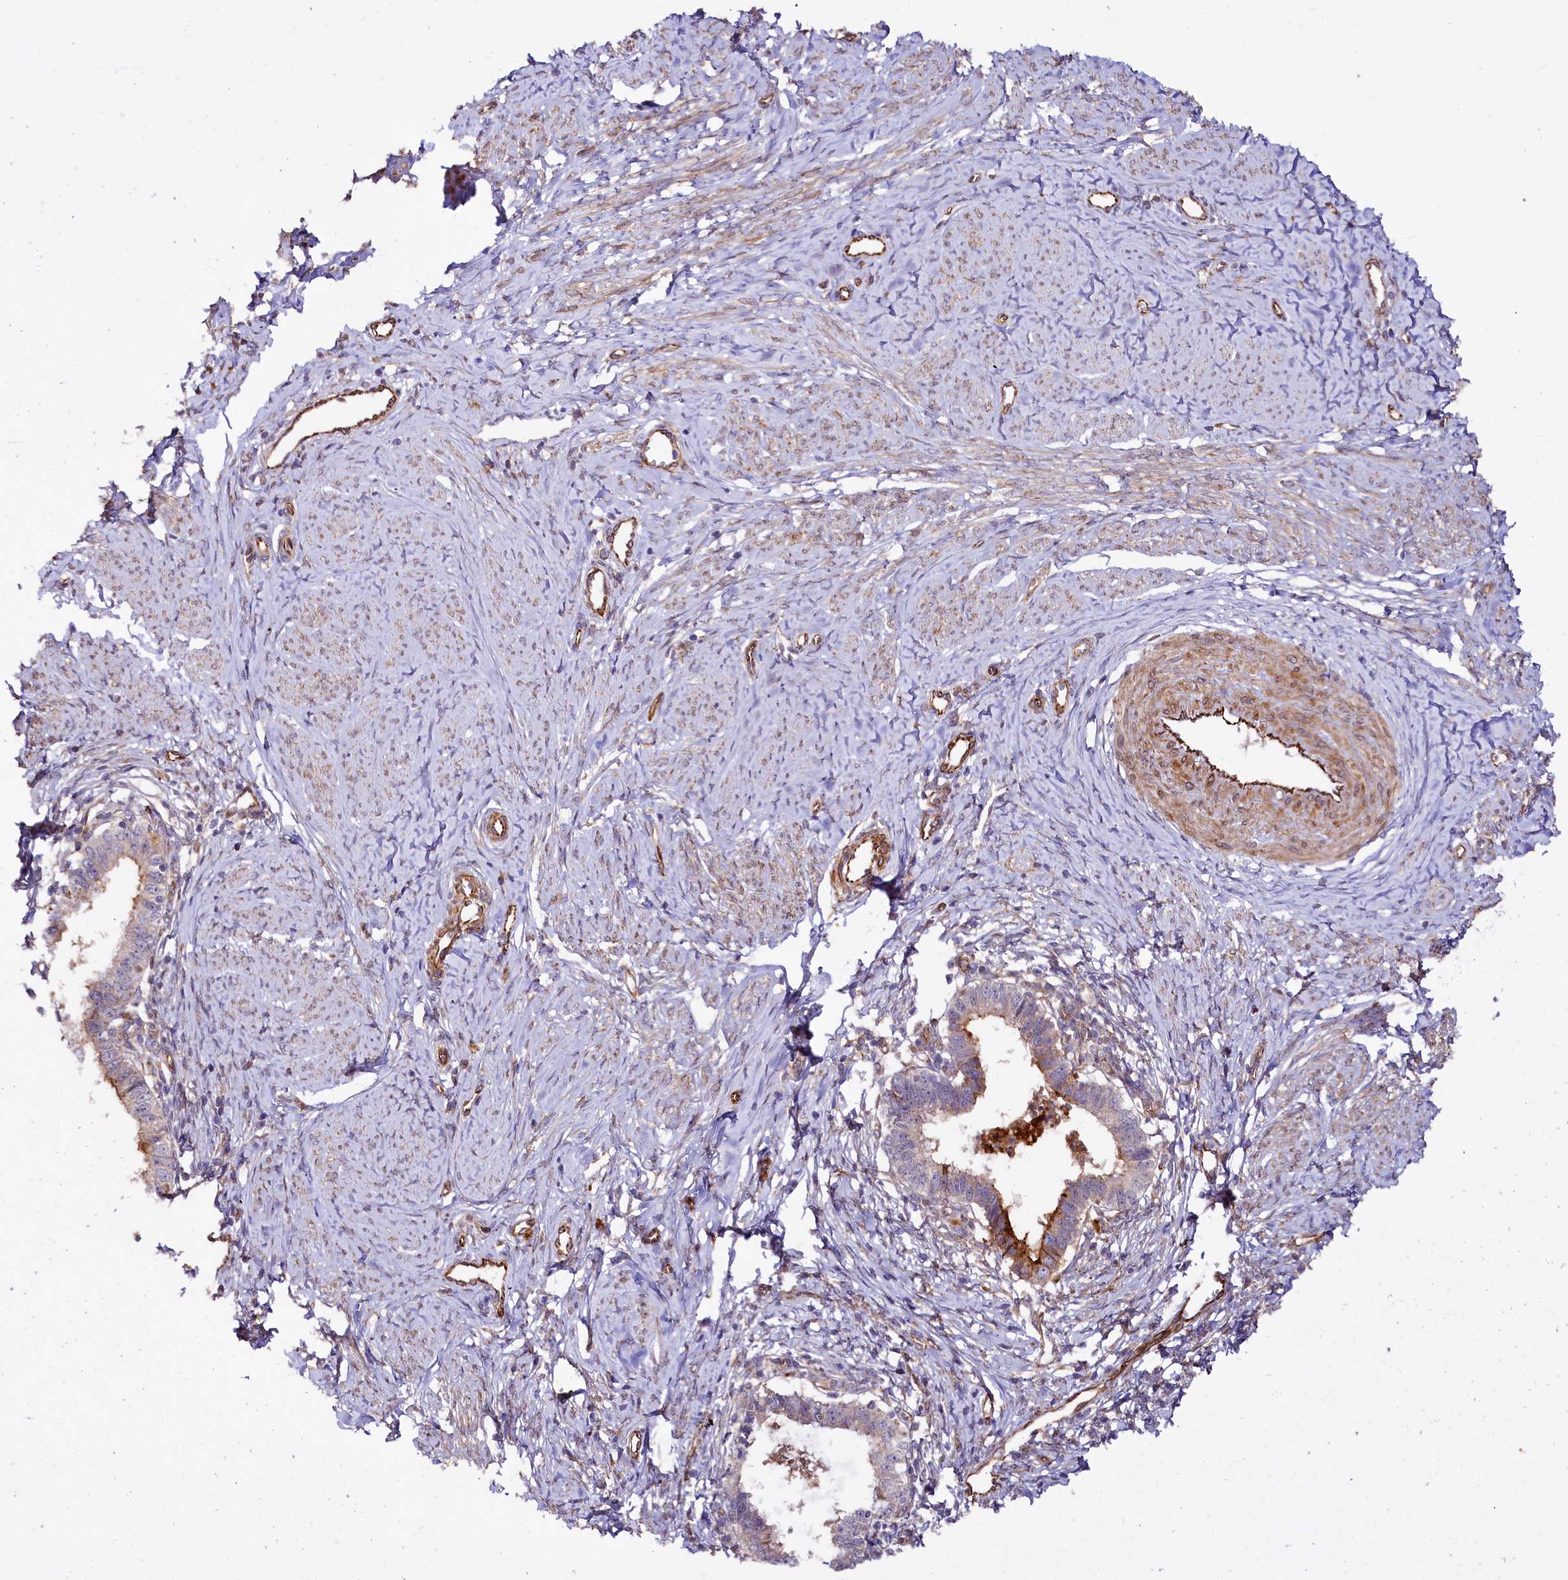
{"staining": {"intensity": "moderate", "quantity": ">75%", "location": "cytoplasmic/membranous"}, "tissue": "cervical cancer", "cell_type": "Tumor cells", "image_type": "cancer", "snomed": [{"axis": "morphology", "description": "Adenocarcinoma, NOS"}, {"axis": "topography", "description": "Cervix"}], "caption": "This photomicrograph reveals cervical cancer (adenocarcinoma) stained with immunohistochemistry to label a protein in brown. The cytoplasmic/membranous of tumor cells show moderate positivity for the protein. Nuclei are counter-stained blue.", "gene": "TTC12", "patient": {"sex": "female", "age": 36}}